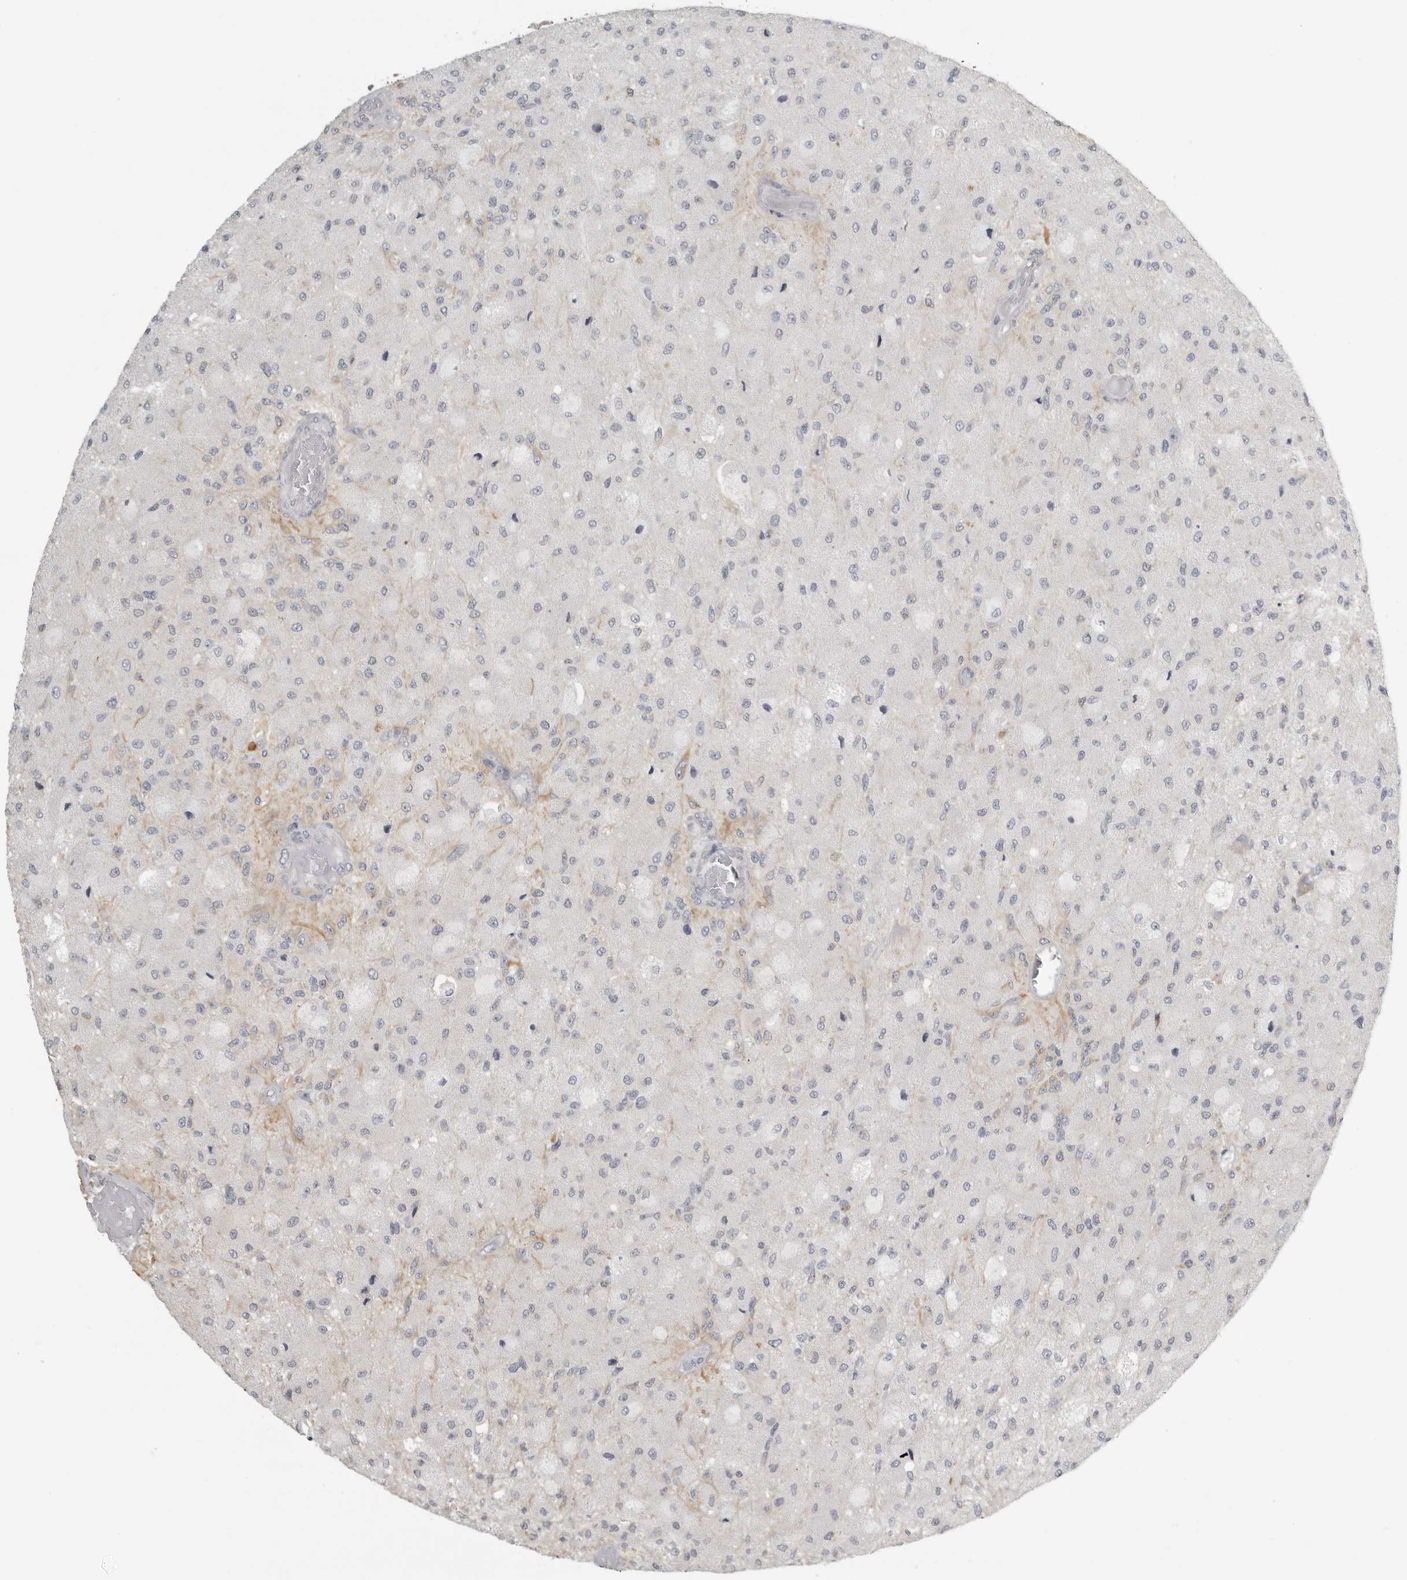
{"staining": {"intensity": "negative", "quantity": "none", "location": "none"}, "tissue": "glioma", "cell_type": "Tumor cells", "image_type": "cancer", "snomed": [{"axis": "morphology", "description": "Normal tissue, NOS"}, {"axis": "morphology", "description": "Glioma, malignant, High grade"}, {"axis": "topography", "description": "Cerebral cortex"}], "caption": "Immunohistochemical staining of glioma demonstrates no significant staining in tumor cells. (DAB IHC, high magnification).", "gene": "RXFP3", "patient": {"sex": "male", "age": 77}}